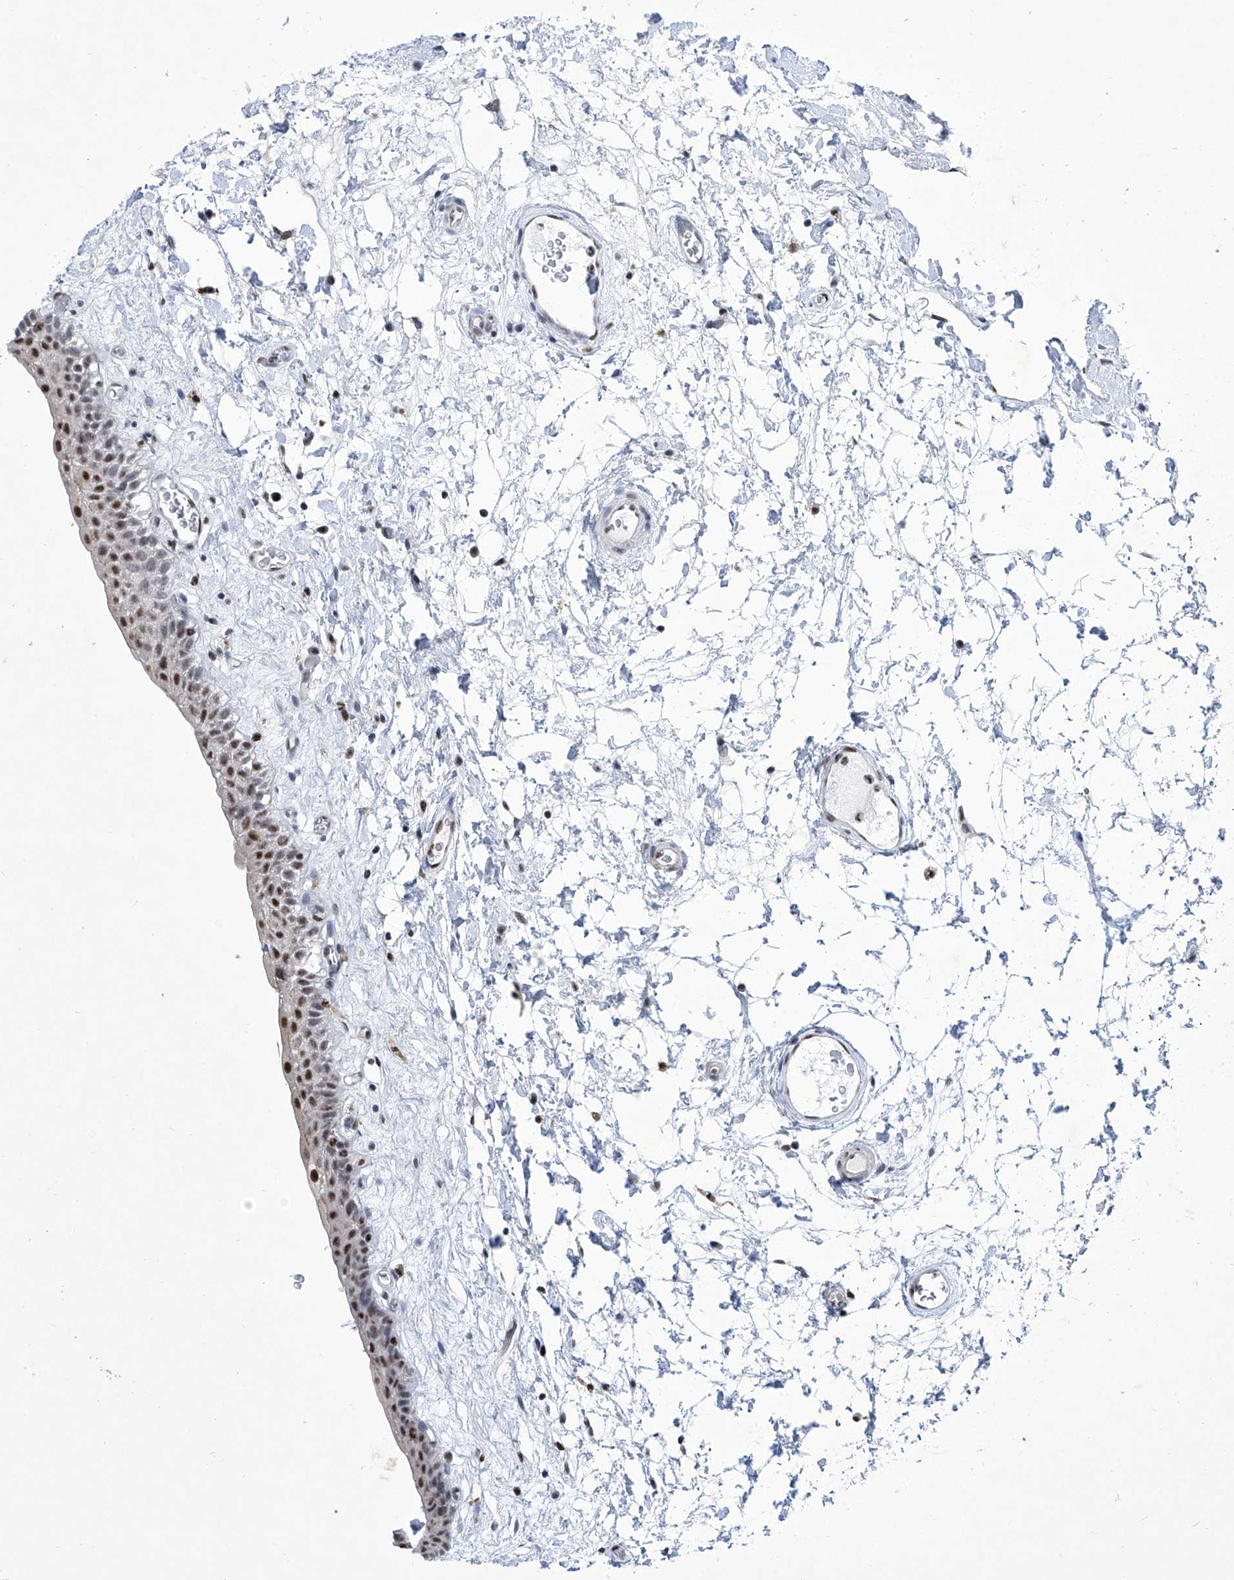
{"staining": {"intensity": "strong", "quantity": ">75%", "location": "nuclear"}, "tissue": "urinary bladder", "cell_type": "Urothelial cells", "image_type": "normal", "snomed": [{"axis": "morphology", "description": "Normal tissue, NOS"}, {"axis": "topography", "description": "Urinary bladder"}], "caption": "Human urinary bladder stained with a brown dye displays strong nuclear positive expression in about >75% of urothelial cells.", "gene": "SREBF2", "patient": {"sex": "male", "age": 83}}